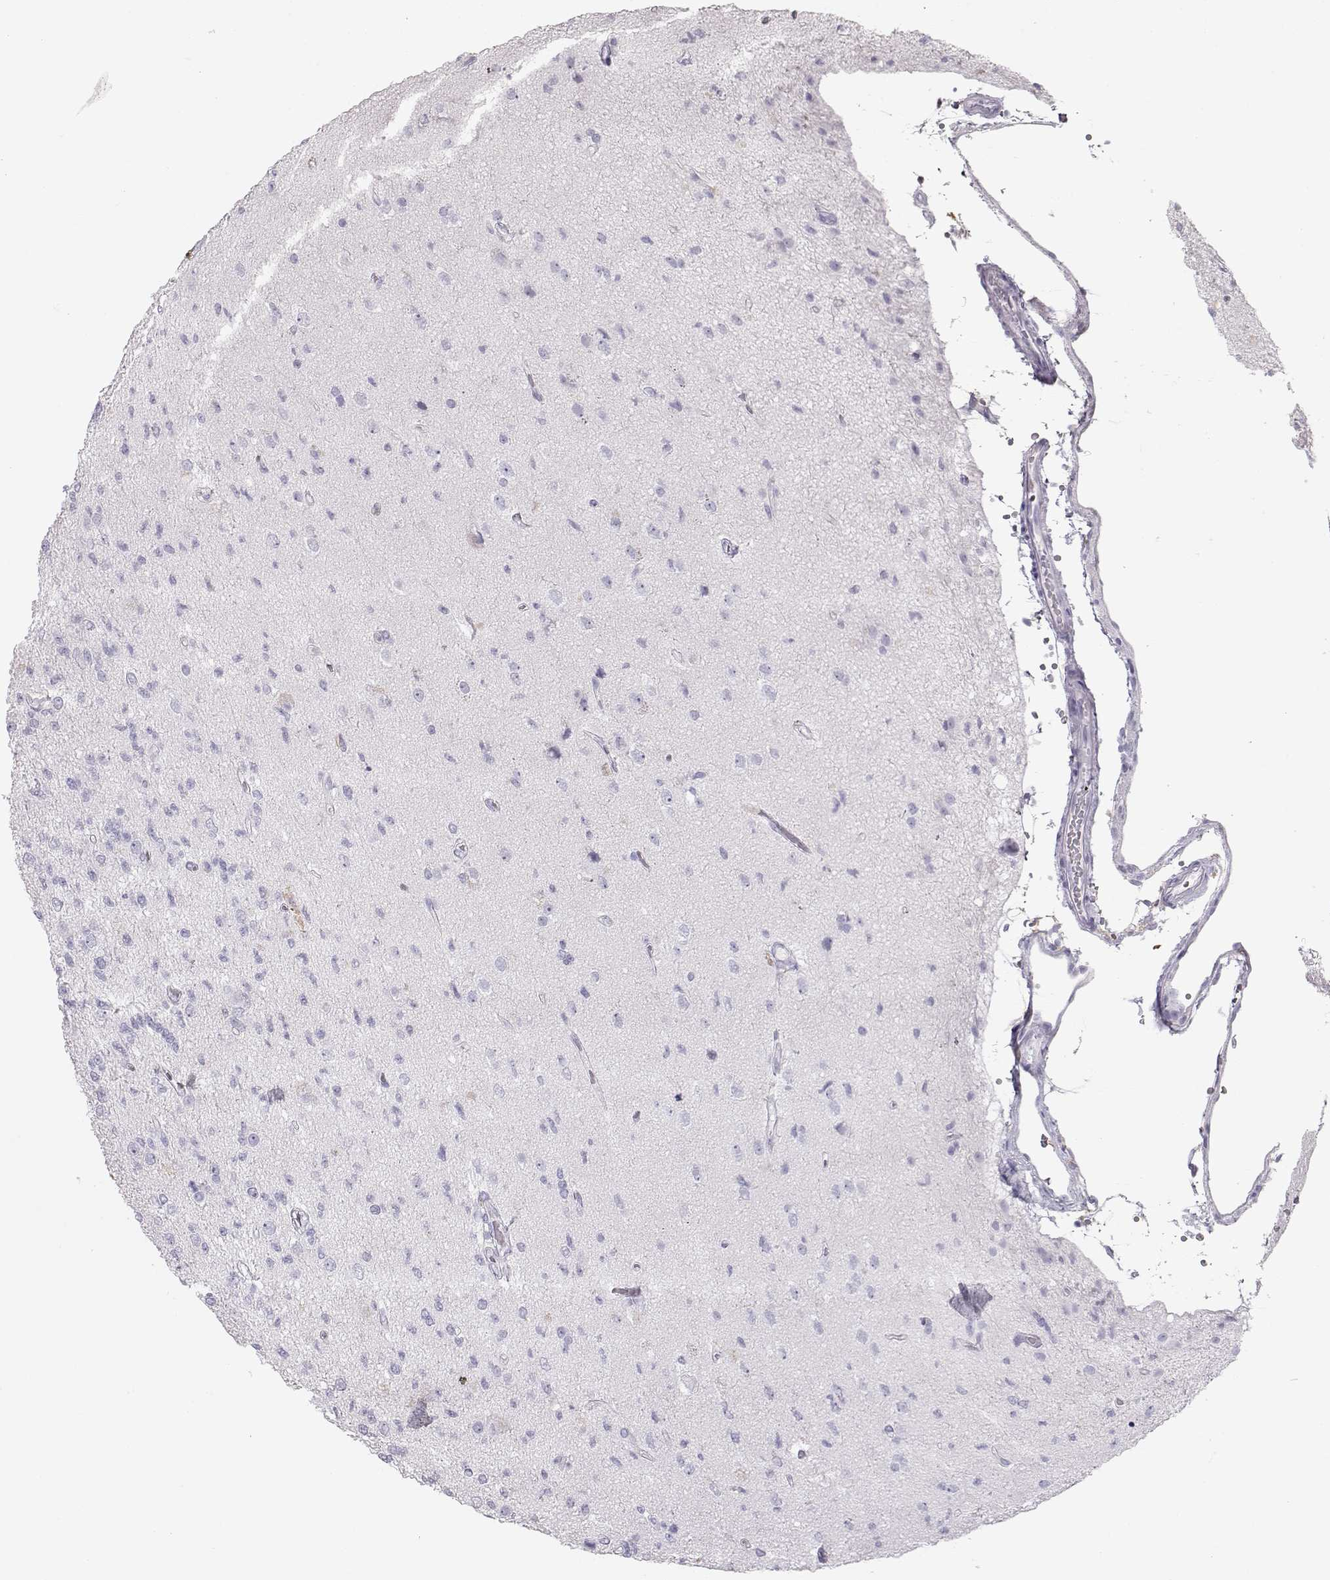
{"staining": {"intensity": "negative", "quantity": "none", "location": "none"}, "tissue": "glioma", "cell_type": "Tumor cells", "image_type": "cancer", "snomed": [{"axis": "morphology", "description": "Glioma, malignant, High grade"}, {"axis": "topography", "description": "Brain"}], "caption": "Protein analysis of high-grade glioma (malignant) reveals no significant staining in tumor cells.", "gene": "MIP", "patient": {"sex": "male", "age": 56}}